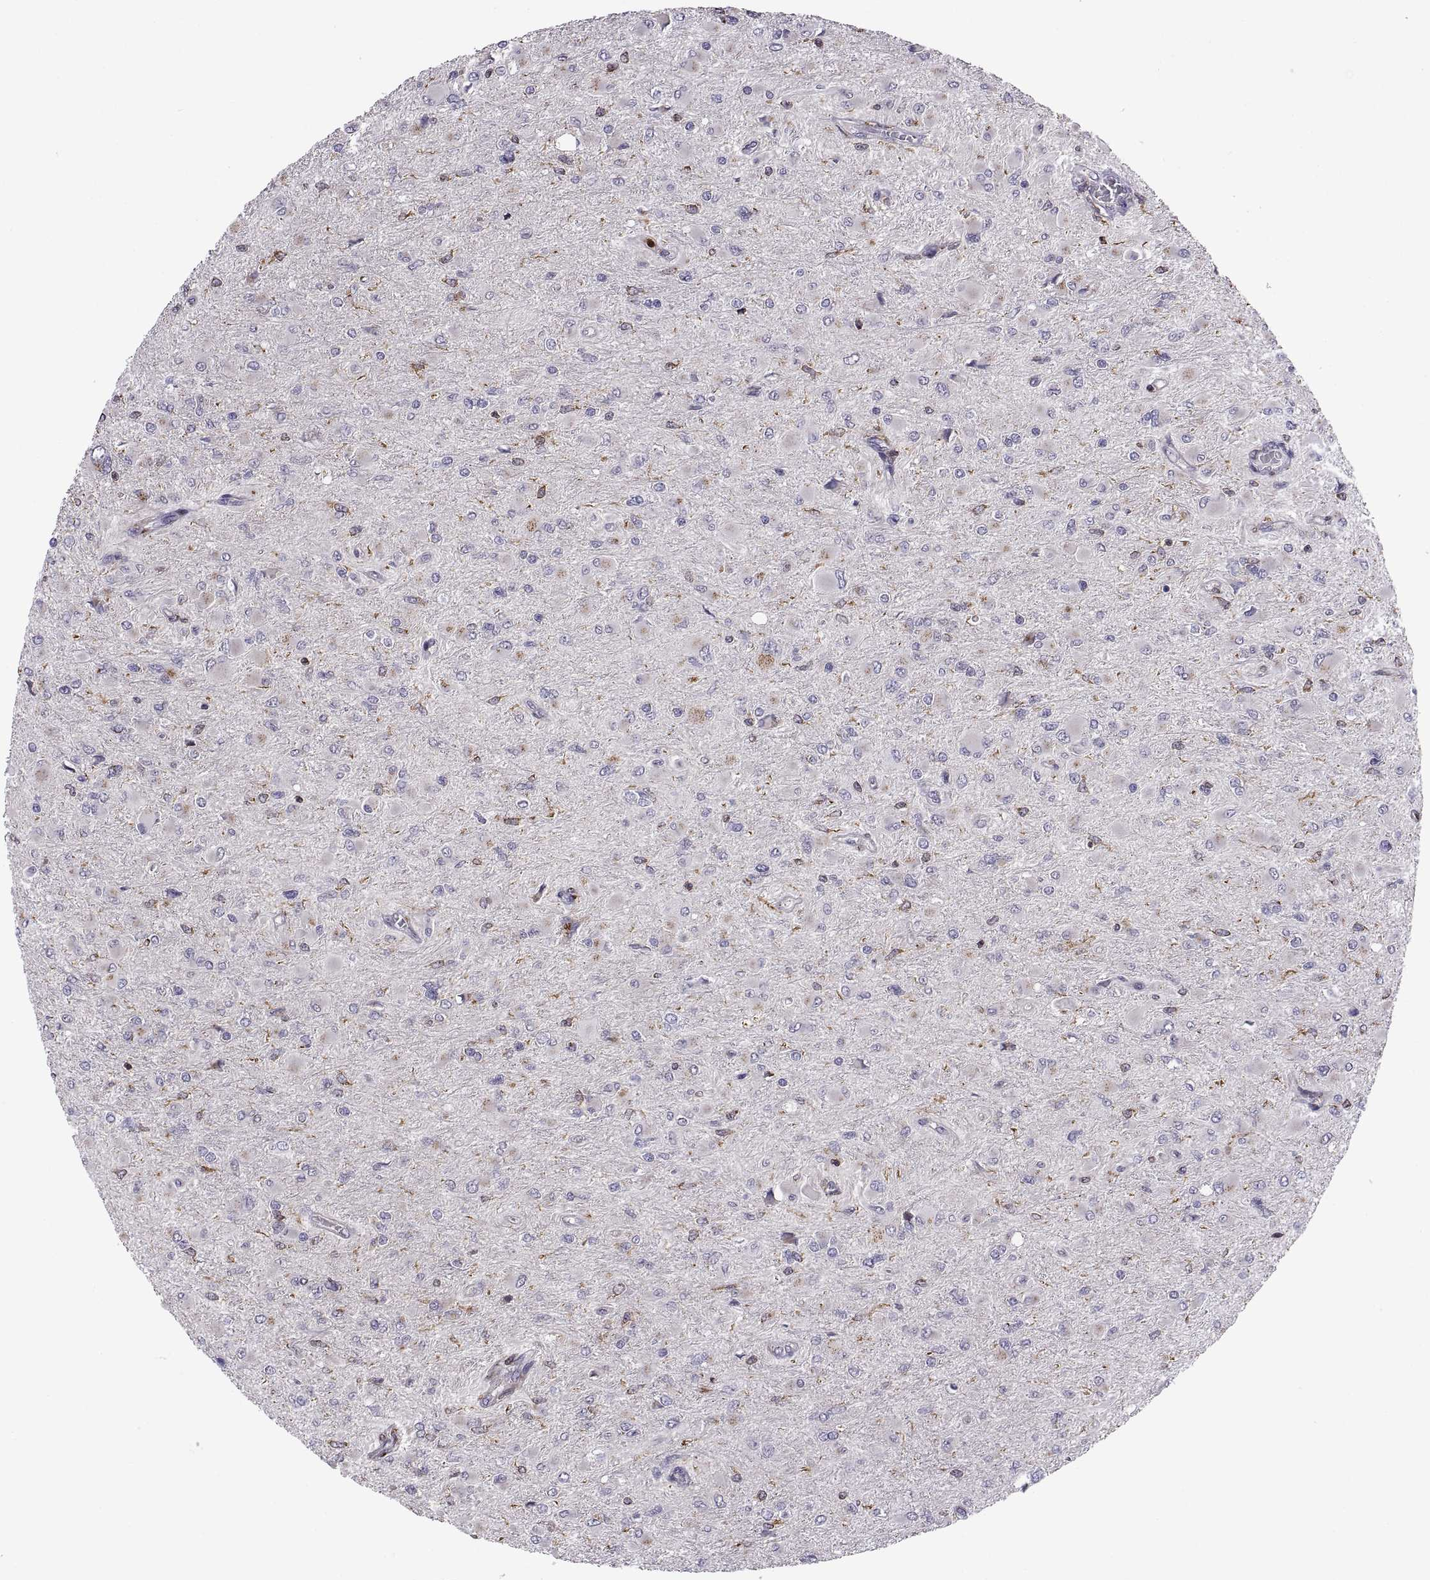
{"staining": {"intensity": "negative", "quantity": "none", "location": "none"}, "tissue": "glioma", "cell_type": "Tumor cells", "image_type": "cancer", "snomed": [{"axis": "morphology", "description": "Glioma, malignant, High grade"}, {"axis": "topography", "description": "Cerebral cortex"}], "caption": "DAB immunohistochemical staining of human malignant glioma (high-grade) displays no significant positivity in tumor cells.", "gene": "ACAP1", "patient": {"sex": "female", "age": 36}}